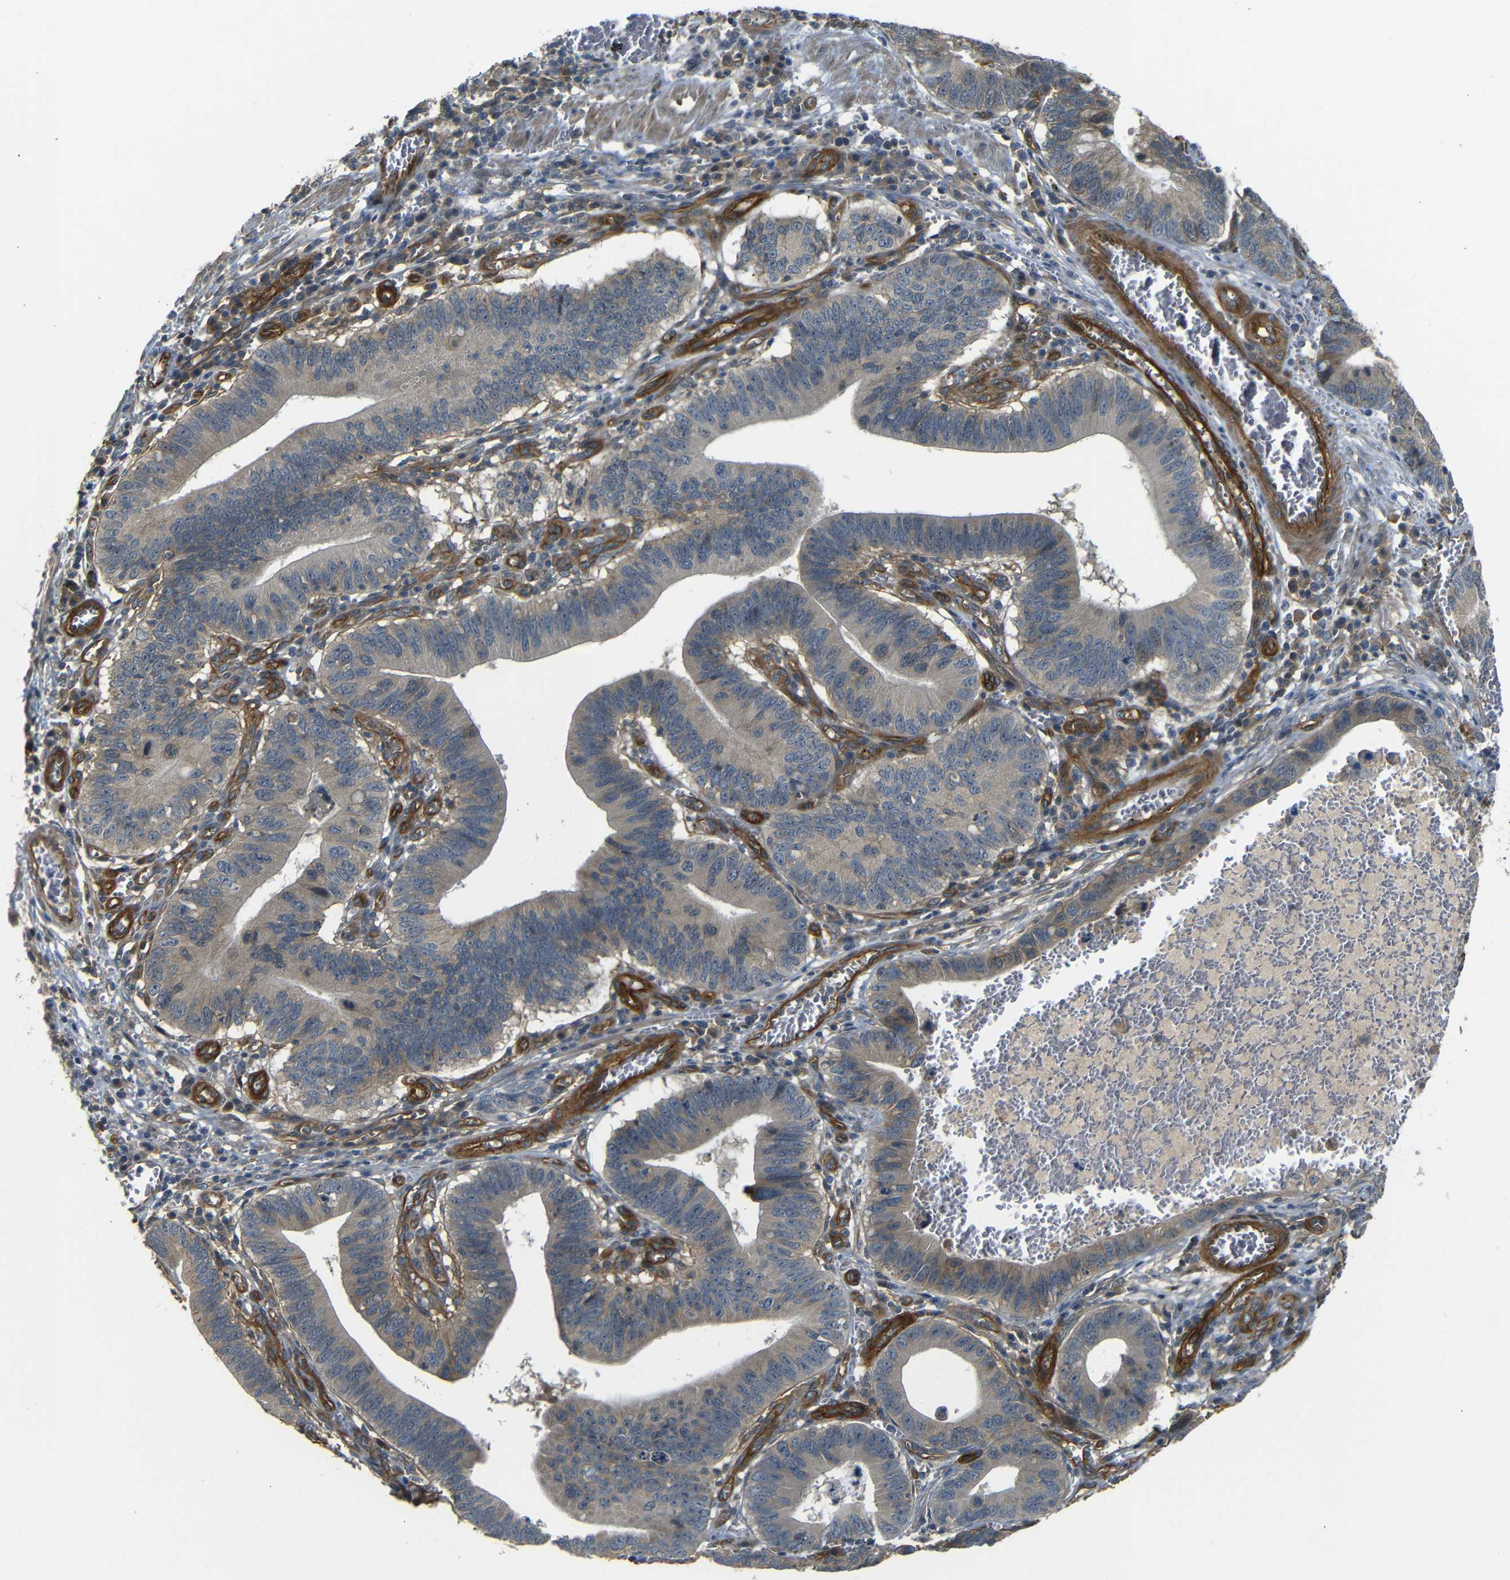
{"staining": {"intensity": "weak", "quantity": ">75%", "location": "cytoplasmic/membranous"}, "tissue": "stomach cancer", "cell_type": "Tumor cells", "image_type": "cancer", "snomed": [{"axis": "morphology", "description": "Adenocarcinoma, NOS"}, {"axis": "topography", "description": "Stomach"}, {"axis": "topography", "description": "Gastric cardia"}], "caption": "Brown immunohistochemical staining in adenocarcinoma (stomach) demonstrates weak cytoplasmic/membranous positivity in approximately >75% of tumor cells. (Brightfield microscopy of DAB IHC at high magnification).", "gene": "RELL1", "patient": {"sex": "male", "age": 59}}